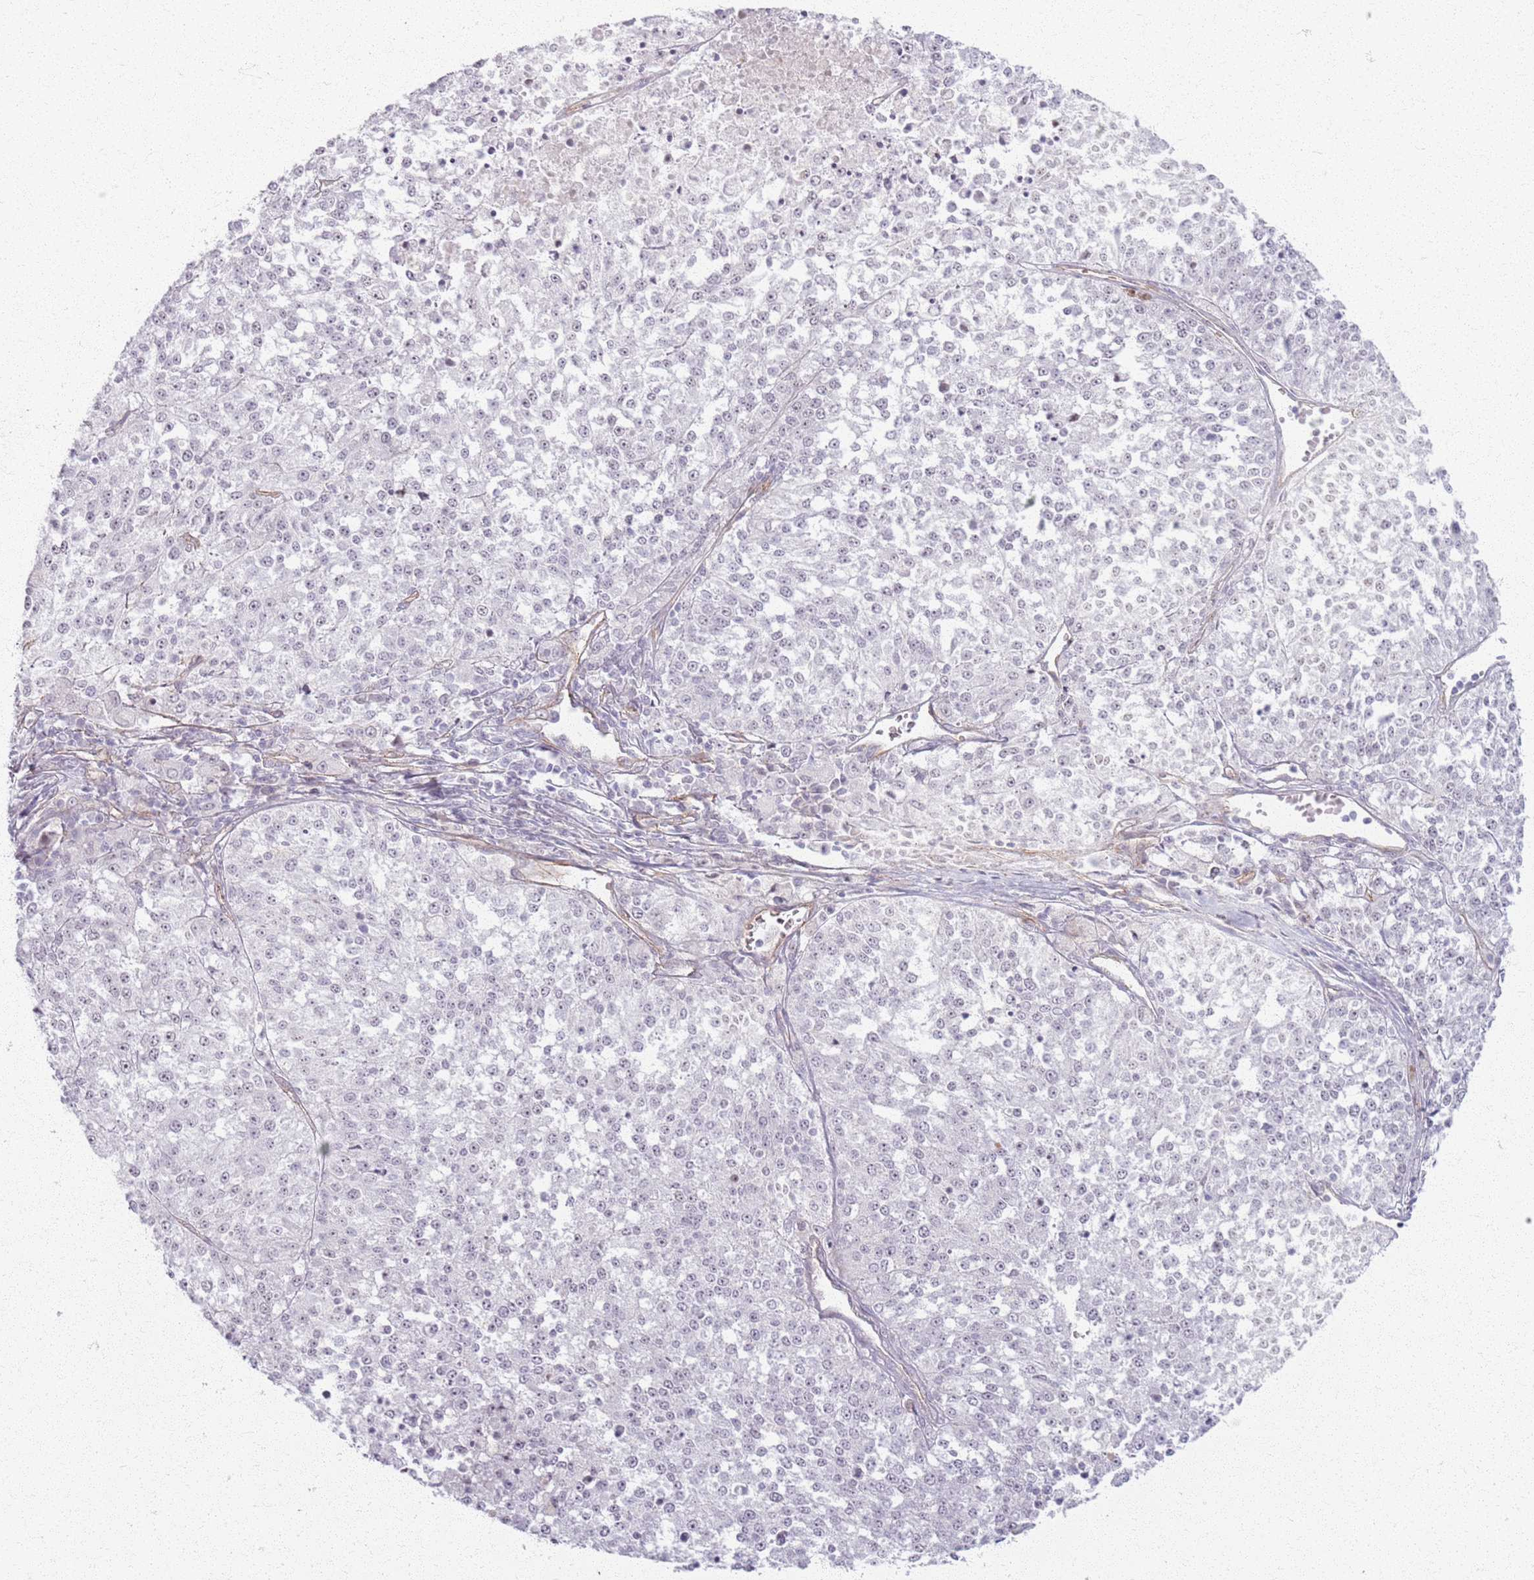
{"staining": {"intensity": "negative", "quantity": "none", "location": "none"}, "tissue": "melanoma", "cell_type": "Tumor cells", "image_type": "cancer", "snomed": [{"axis": "morphology", "description": "Malignant melanoma, NOS"}, {"axis": "topography", "description": "Skin"}], "caption": "The IHC image has no significant staining in tumor cells of malignant melanoma tissue. (Brightfield microscopy of DAB immunohistochemistry (IHC) at high magnification).", "gene": "KCNA5", "patient": {"sex": "female", "age": 64}}